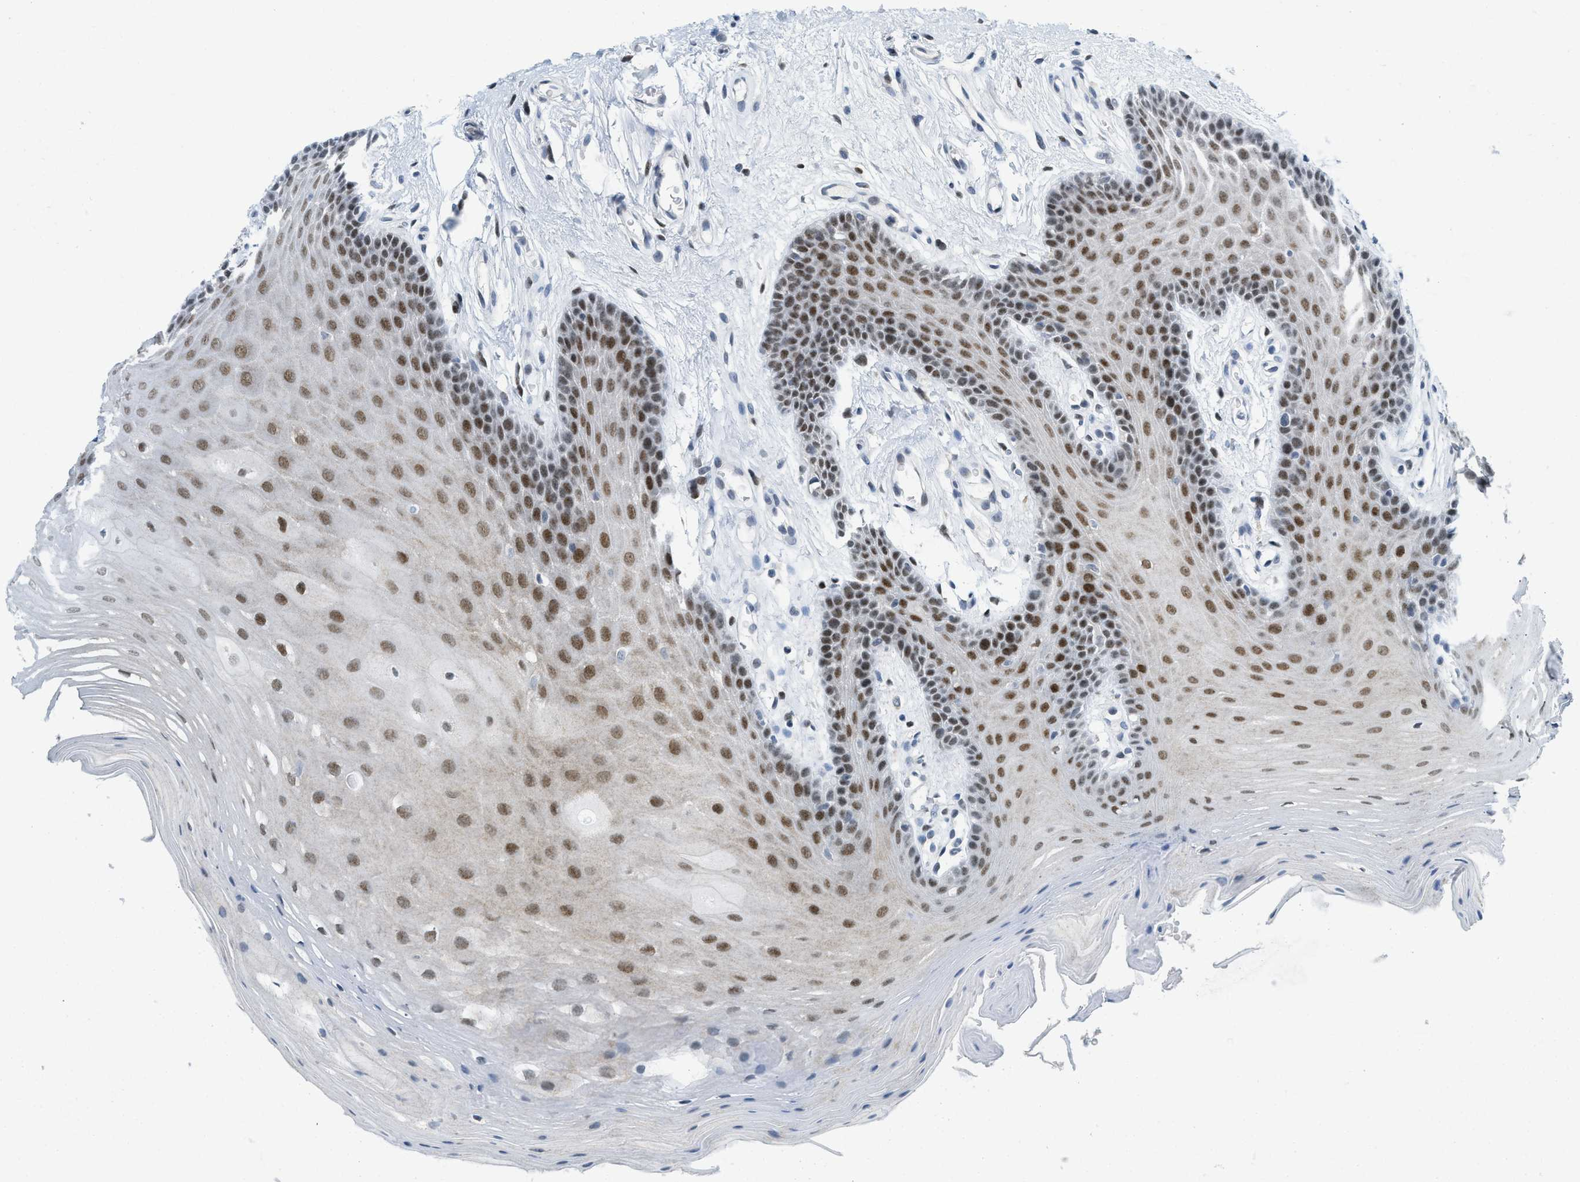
{"staining": {"intensity": "moderate", "quantity": ">75%", "location": "nuclear"}, "tissue": "oral mucosa", "cell_type": "Squamous epithelial cells", "image_type": "normal", "snomed": [{"axis": "morphology", "description": "Normal tissue, NOS"}, {"axis": "morphology", "description": "Squamous cell carcinoma, NOS"}, {"axis": "topography", "description": "Oral tissue"}, {"axis": "topography", "description": "Head-Neck"}], "caption": "Immunohistochemistry of normal human oral mucosa shows medium levels of moderate nuclear positivity in about >75% of squamous epithelial cells.", "gene": "PBX1", "patient": {"sex": "male", "age": 71}}